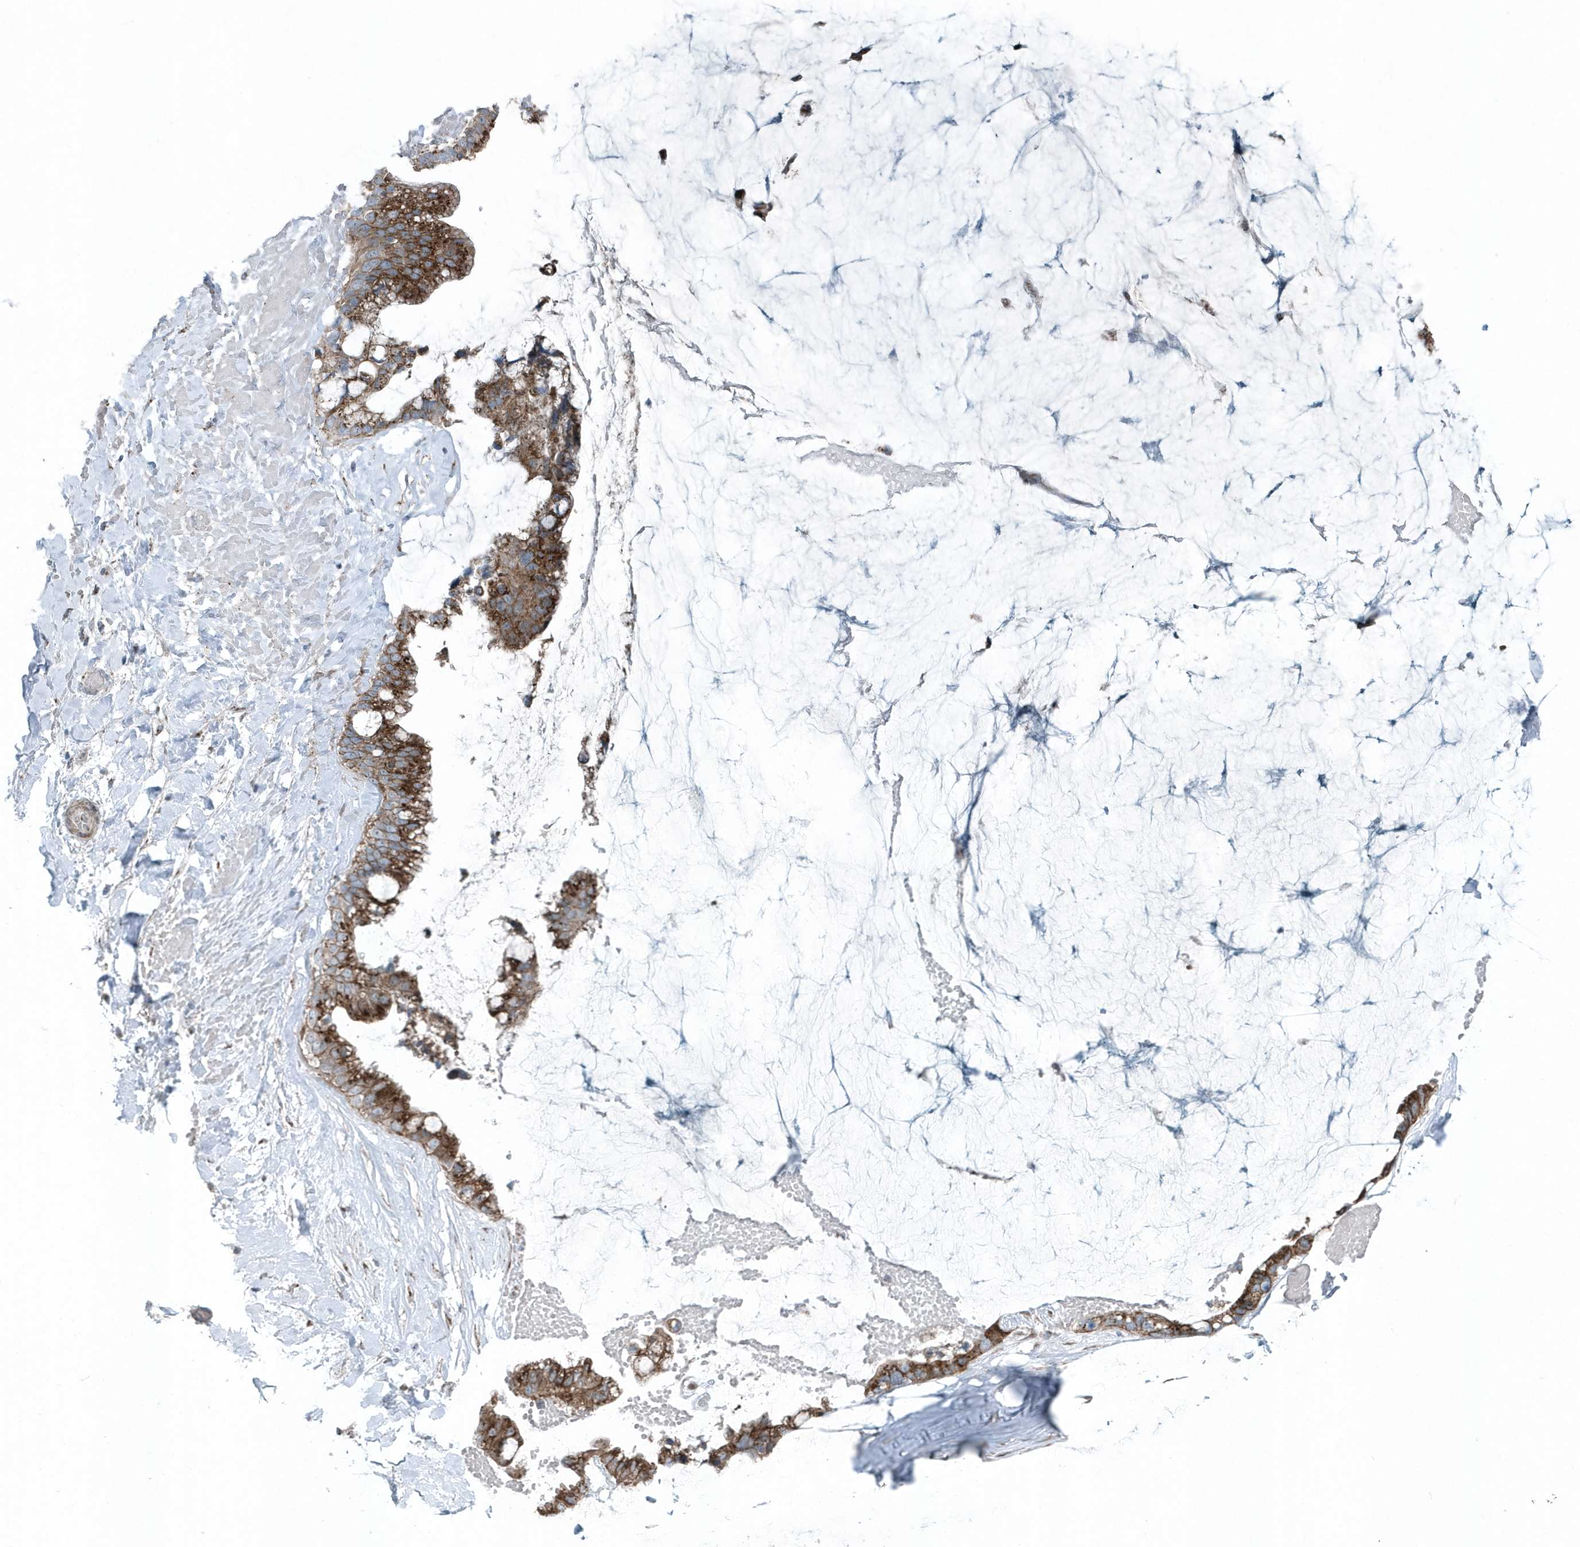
{"staining": {"intensity": "strong", "quantity": ">75%", "location": "cytoplasmic/membranous"}, "tissue": "ovarian cancer", "cell_type": "Tumor cells", "image_type": "cancer", "snomed": [{"axis": "morphology", "description": "Cystadenocarcinoma, mucinous, NOS"}, {"axis": "topography", "description": "Ovary"}], "caption": "Immunohistochemical staining of human ovarian cancer (mucinous cystadenocarcinoma) shows high levels of strong cytoplasmic/membranous protein staining in about >75% of tumor cells.", "gene": "GCC2", "patient": {"sex": "female", "age": 39}}